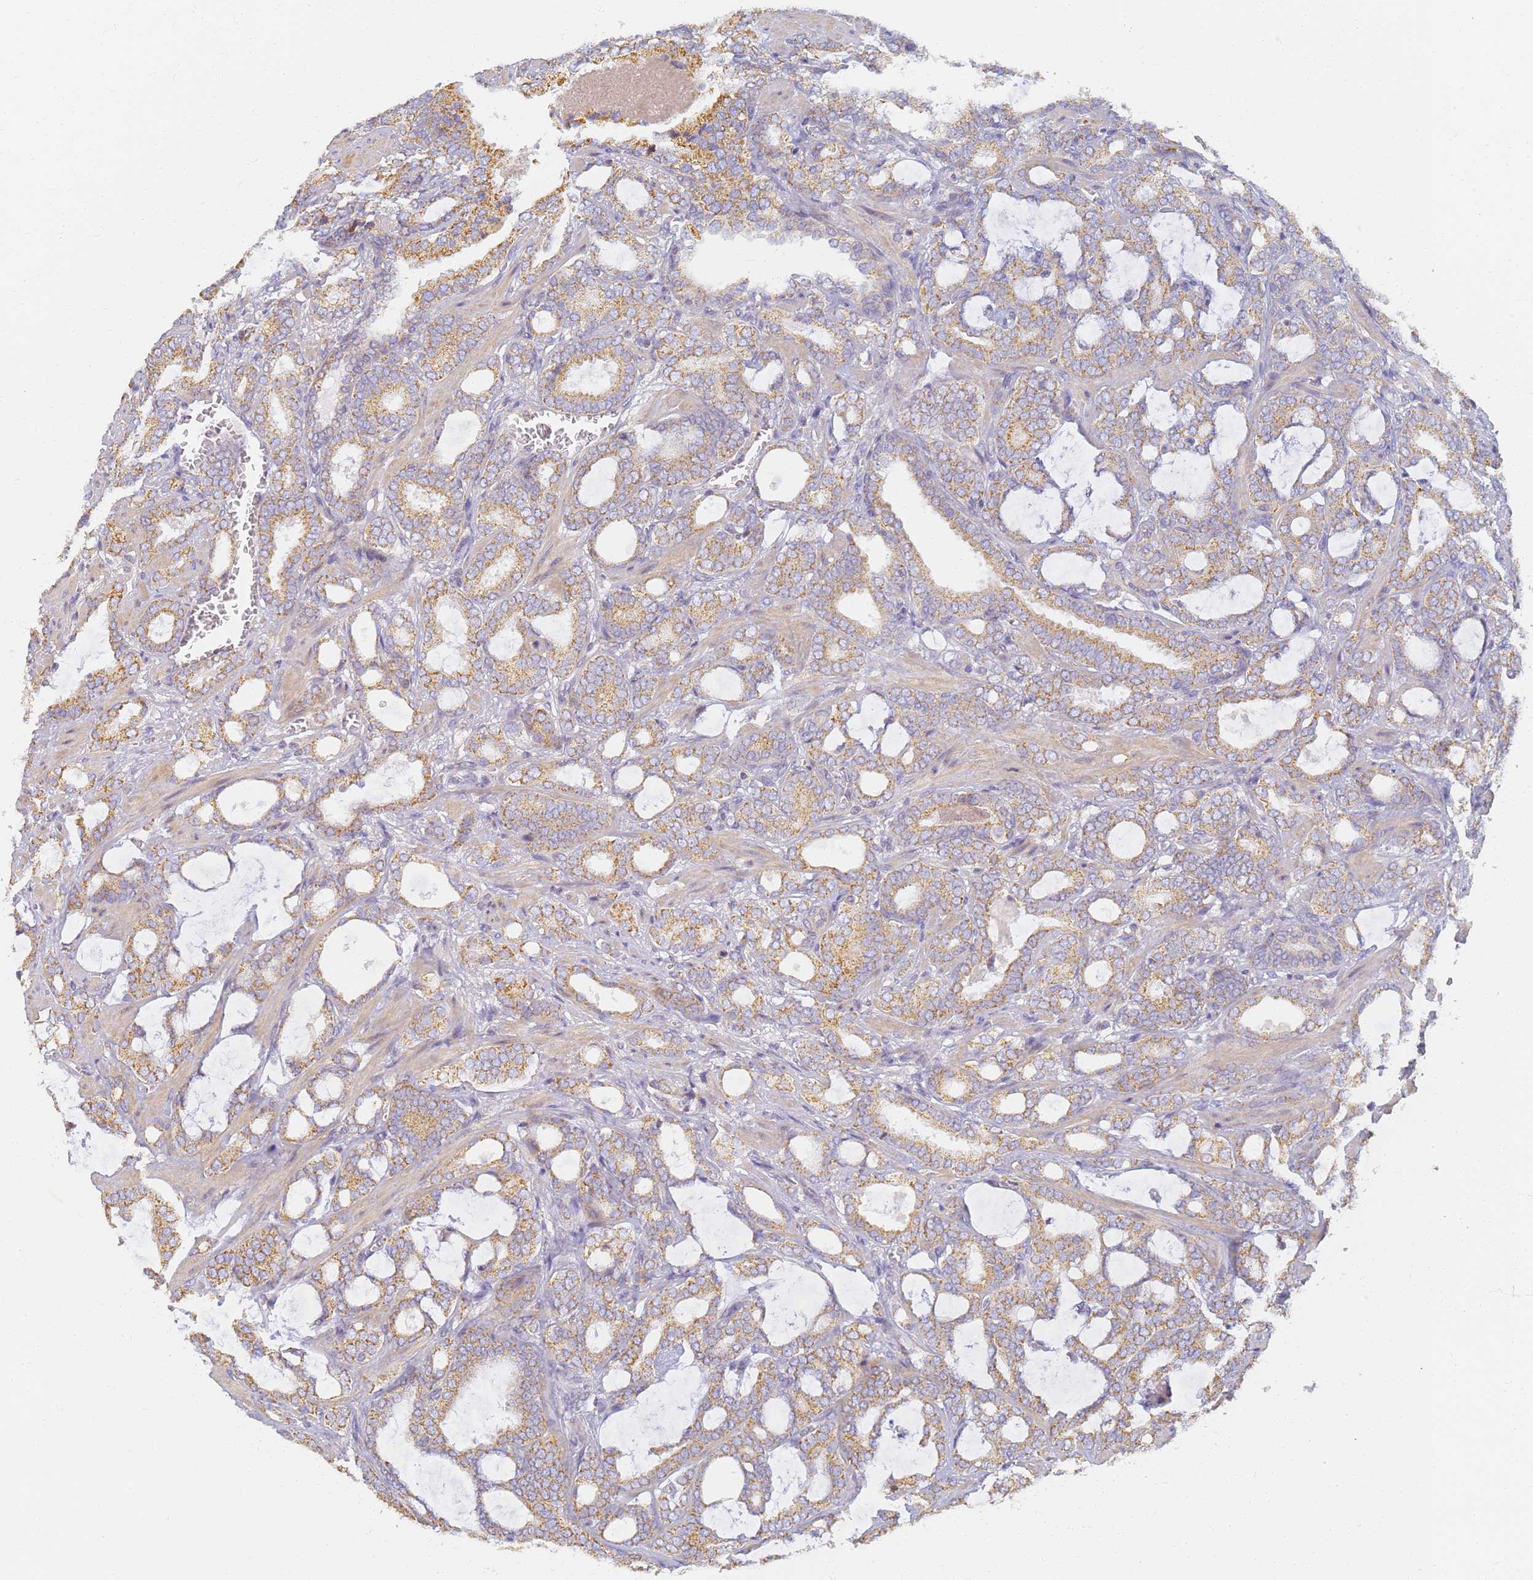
{"staining": {"intensity": "moderate", "quantity": ">75%", "location": "cytoplasmic/membranous"}, "tissue": "prostate cancer", "cell_type": "Tumor cells", "image_type": "cancer", "snomed": [{"axis": "morphology", "description": "Adenocarcinoma, High grade"}, {"axis": "topography", "description": "Prostate and seminal vesicle, NOS"}], "caption": "Immunohistochemical staining of human prostate cancer demonstrates medium levels of moderate cytoplasmic/membranous protein expression in approximately >75% of tumor cells.", "gene": "UTP23", "patient": {"sex": "male", "age": 67}}